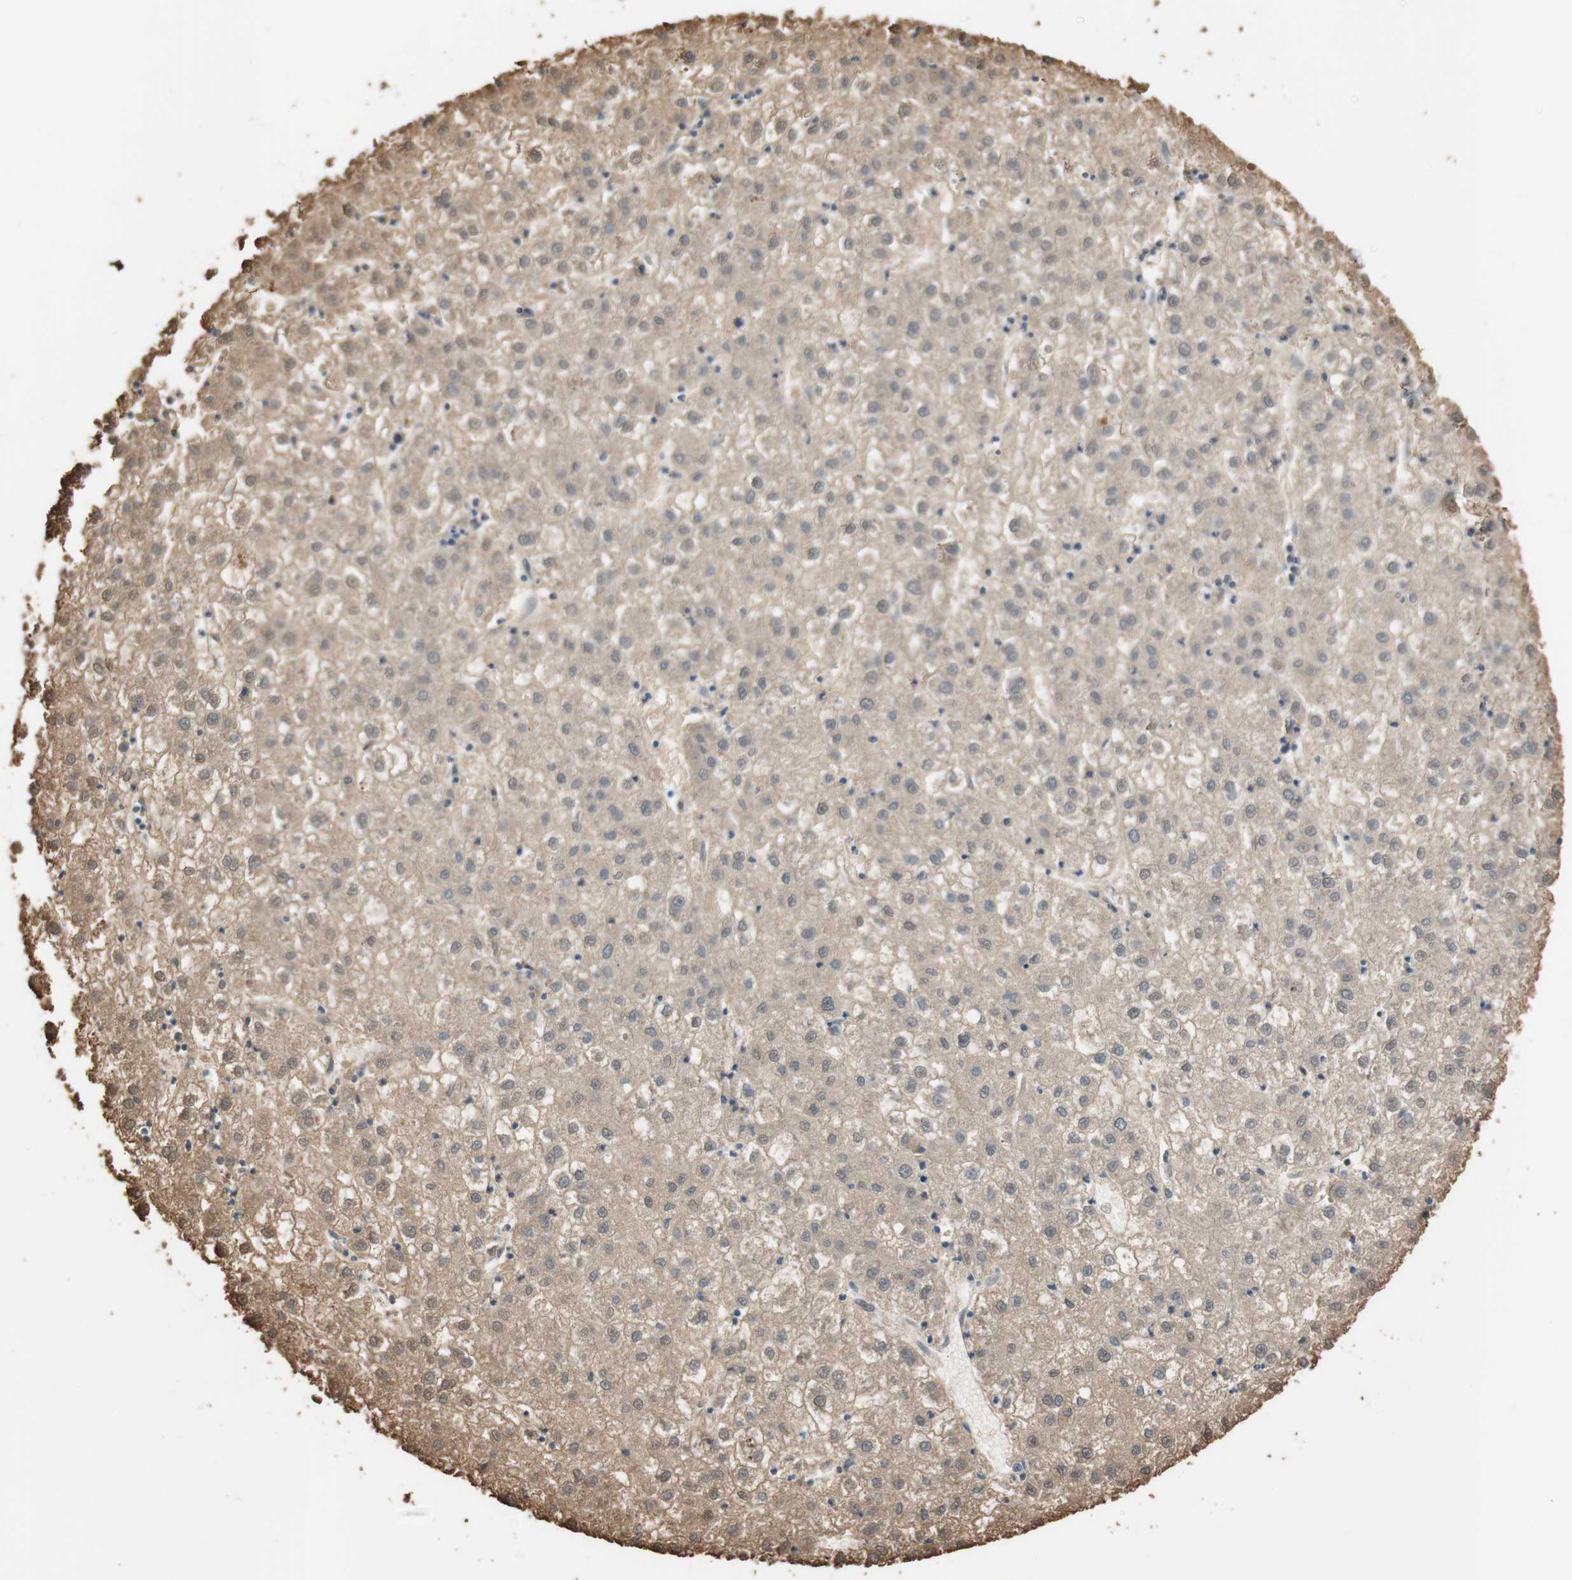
{"staining": {"intensity": "weak", "quantity": ">75%", "location": "cytoplasmic/membranous"}, "tissue": "liver cancer", "cell_type": "Tumor cells", "image_type": "cancer", "snomed": [{"axis": "morphology", "description": "Carcinoma, Hepatocellular, NOS"}, {"axis": "topography", "description": "Liver"}], "caption": "The photomicrograph shows a brown stain indicating the presence of a protein in the cytoplasmic/membranous of tumor cells in liver hepatocellular carcinoma.", "gene": "ALDH1A2", "patient": {"sex": "male", "age": 72}}